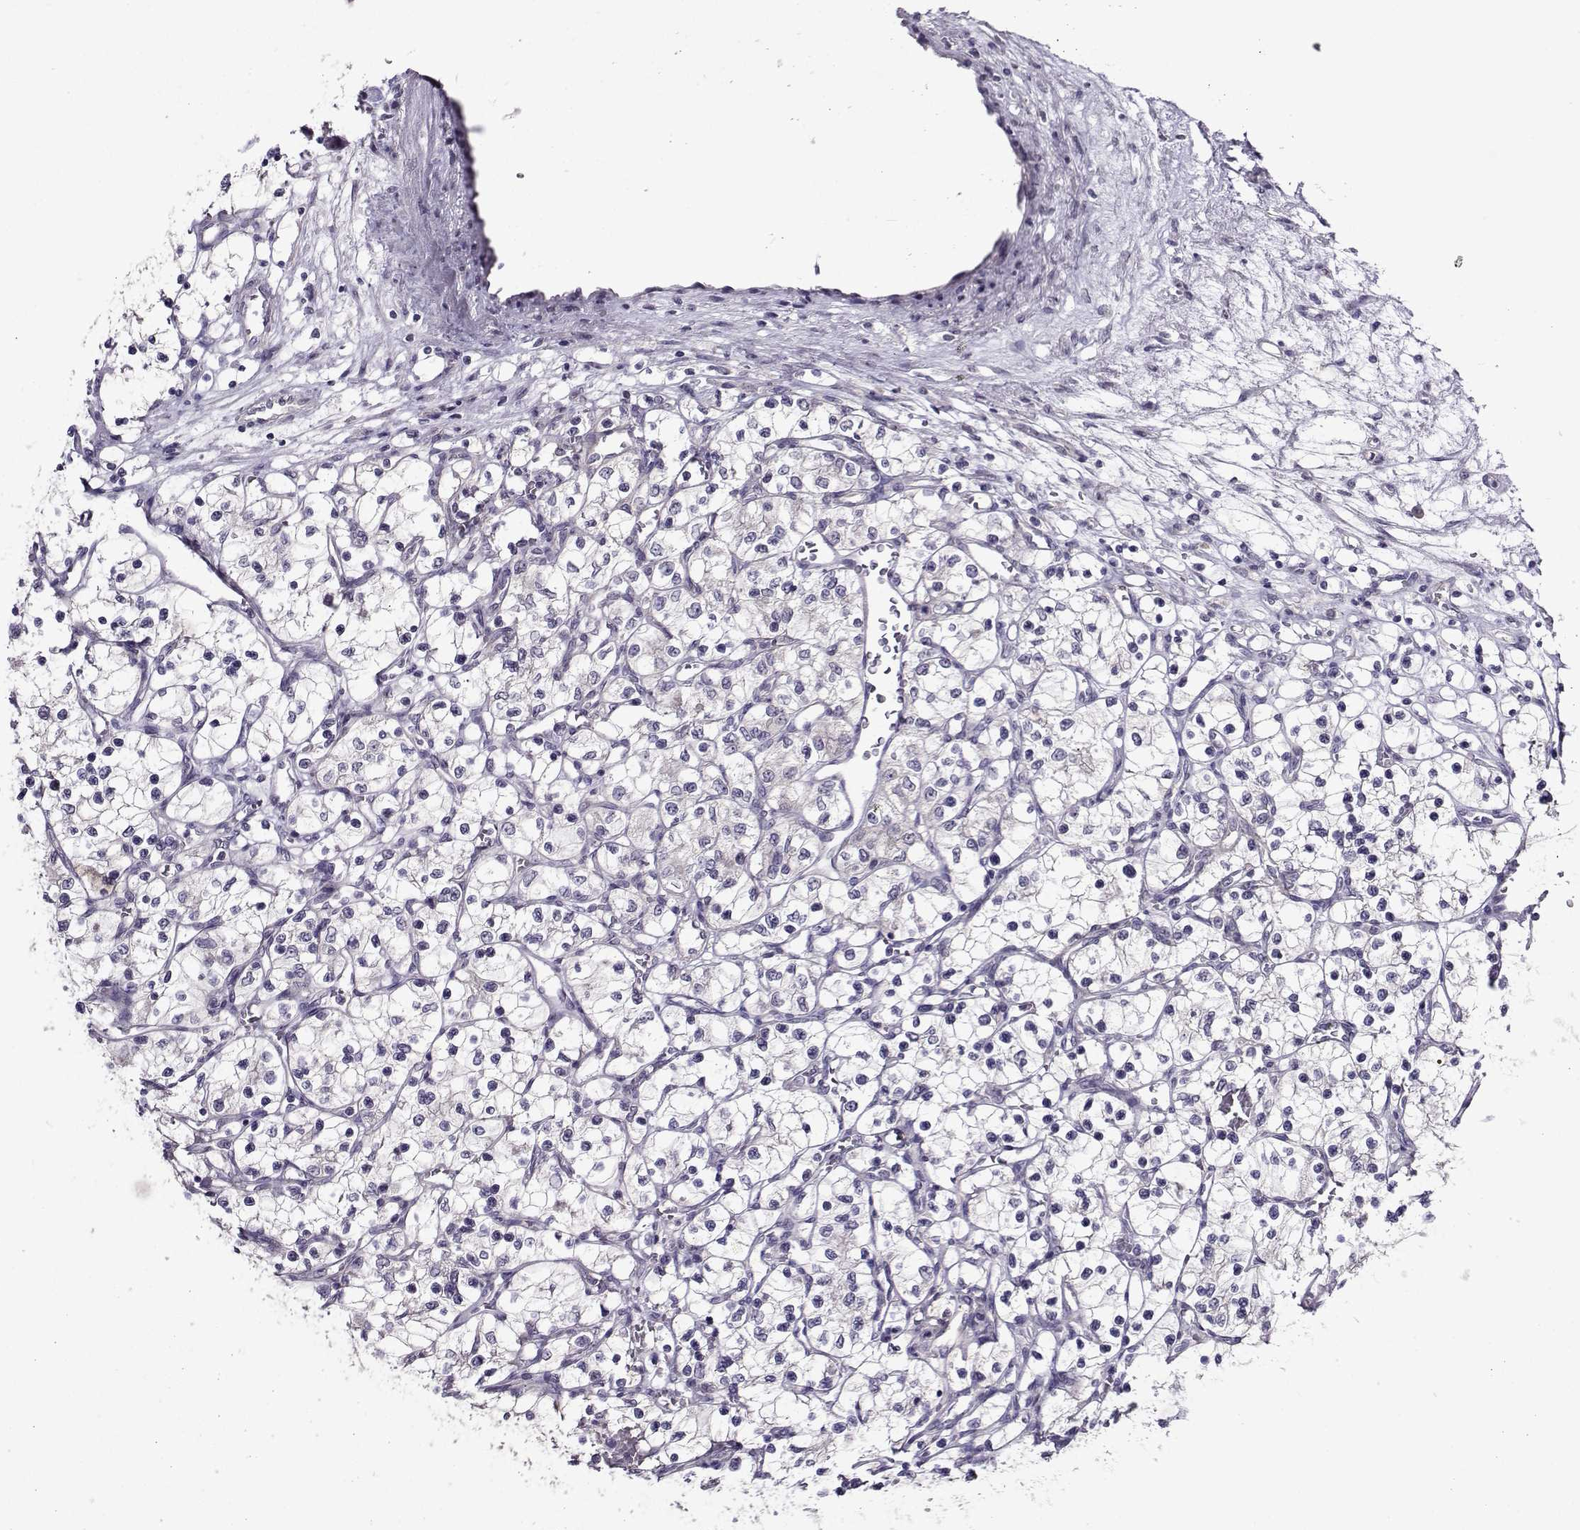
{"staining": {"intensity": "negative", "quantity": "none", "location": "none"}, "tissue": "renal cancer", "cell_type": "Tumor cells", "image_type": "cancer", "snomed": [{"axis": "morphology", "description": "Adenocarcinoma, NOS"}, {"axis": "topography", "description": "Kidney"}], "caption": "There is no significant staining in tumor cells of renal adenocarcinoma.", "gene": "DDX20", "patient": {"sex": "female", "age": 69}}